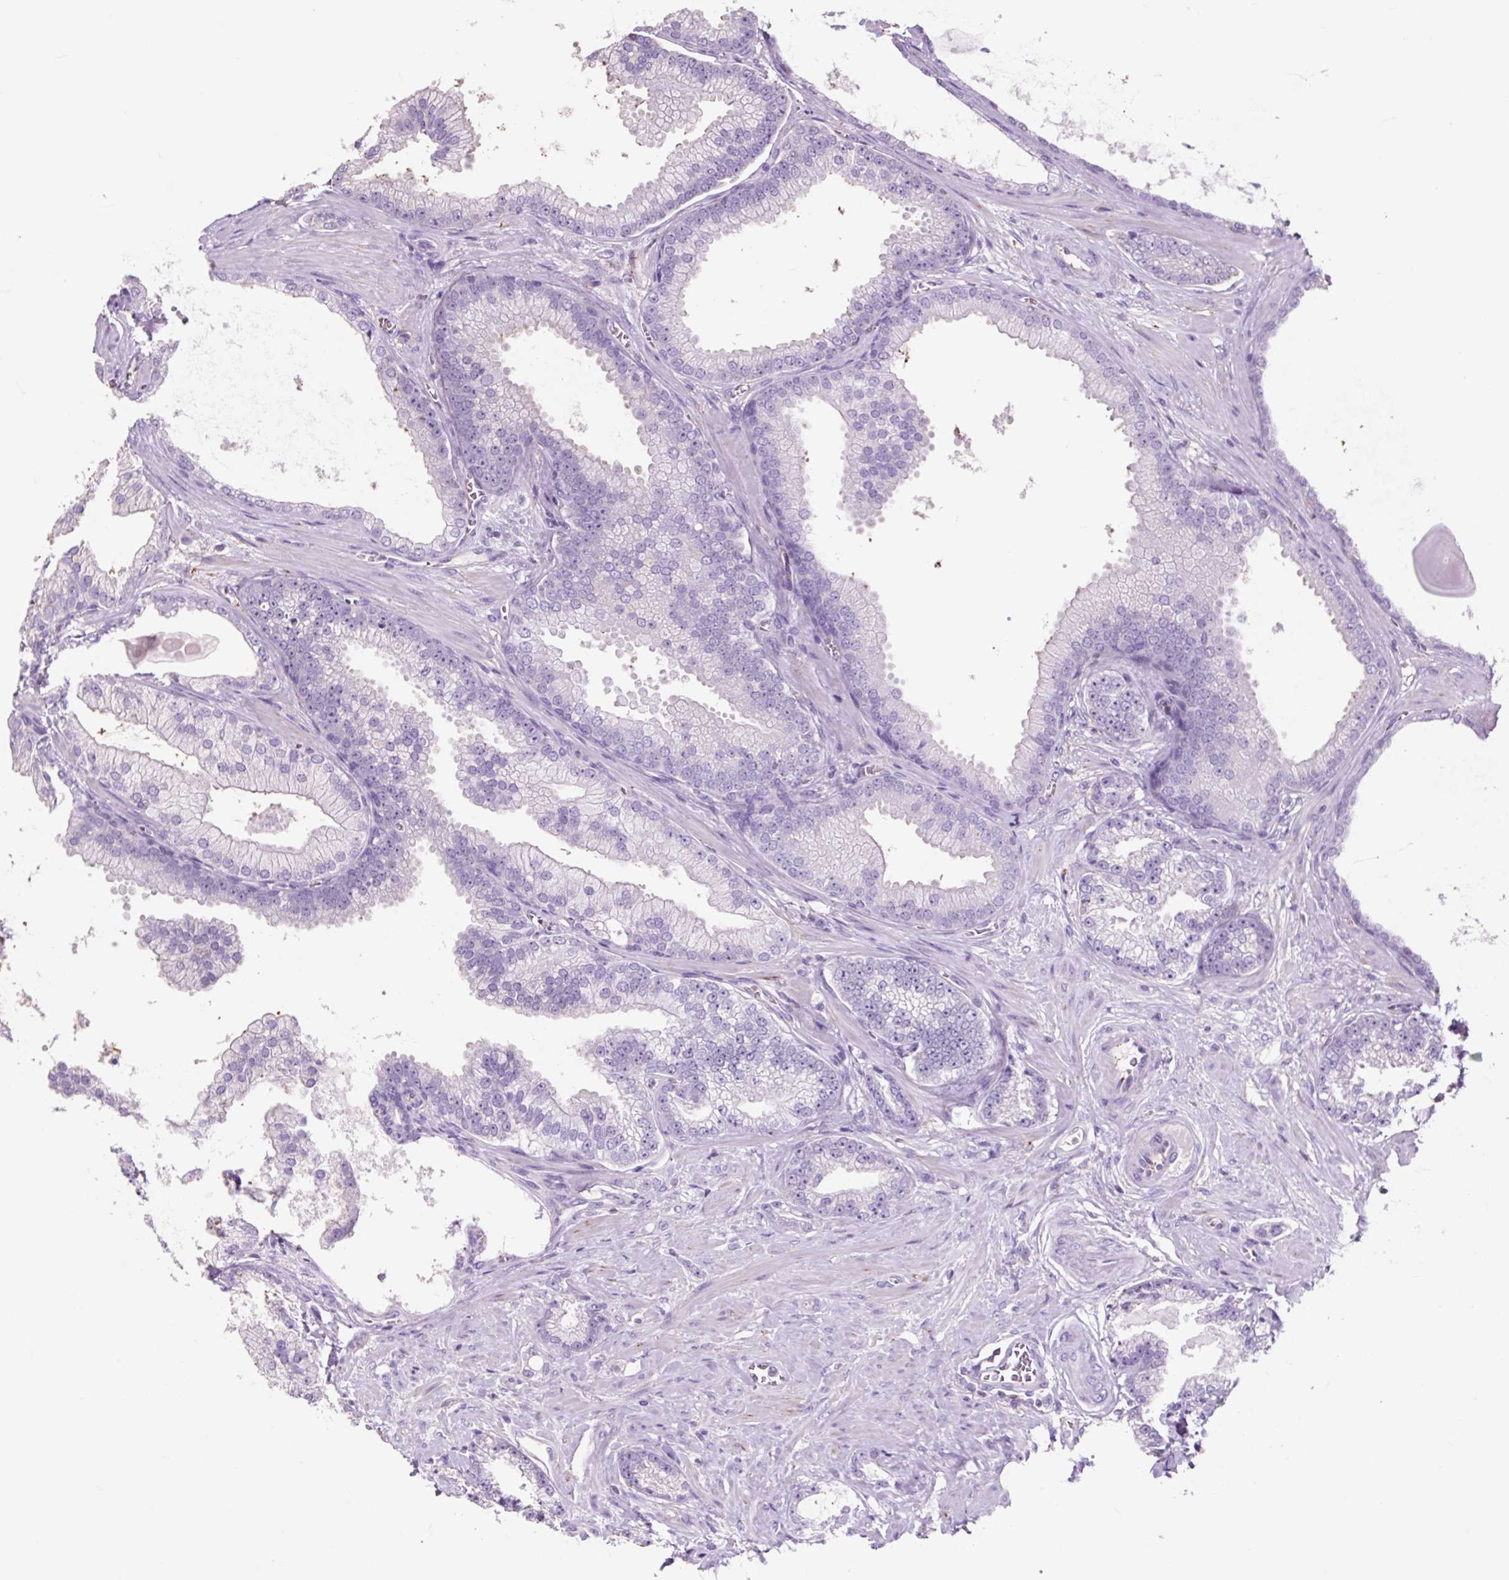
{"staining": {"intensity": "negative", "quantity": "none", "location": "none"}, "tissue": "prostate cancer", "cell_type": "Tumor cells", "image_type": "cancer", "snomed": [{"axis": "morphology", "description": "Adenocarcinoma, High grade"}, {"axis": "topography", "description": "Prostate"}], "caption": "High-grade adenocarcinoma (prostate) was stained to show a protein in brown. There is no significant expression in tumor cells.", "gene": "OR10A7", "patient": {"sex": "male", "age": 68}}